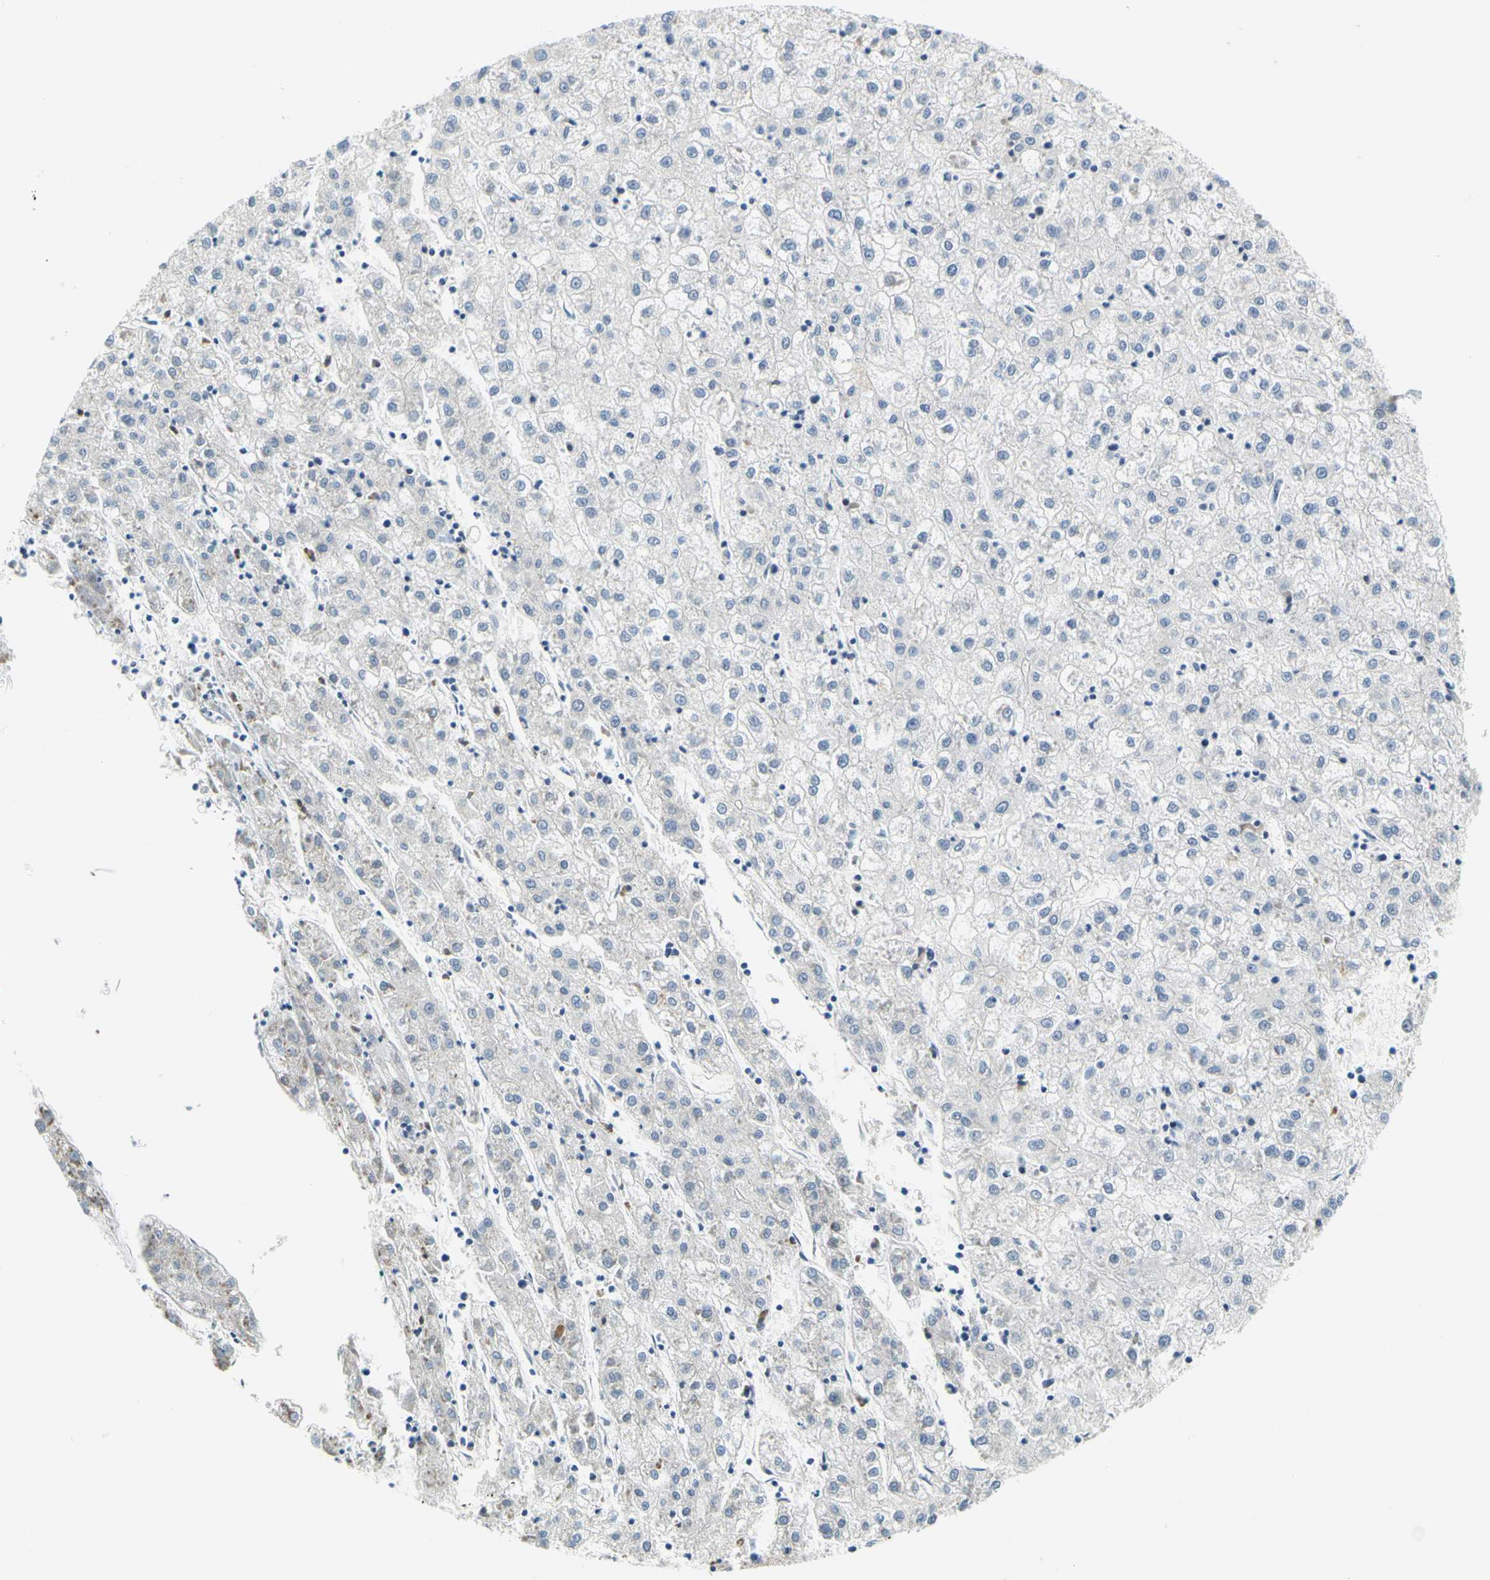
{"staining": {"intensity": "negative", "quantity": "none", "location": "none"}, "tissue": "liver cancer", "cell_type": "Tumor cells", "image_type": "cancer", "snomed": [{"axis": "morphology", "description": "Carcinoma, Hepatocellular, NOS"}, {"axis": "topography", "description": "Liver"}], "caption": "This is an immunohistochemistry histopathology image of human liver cancer (hepatocellular carcinoma). There is no positivity in tumor cells.", "gene": "LRRC47", "patient": {"sex": "male", "age": 72}}